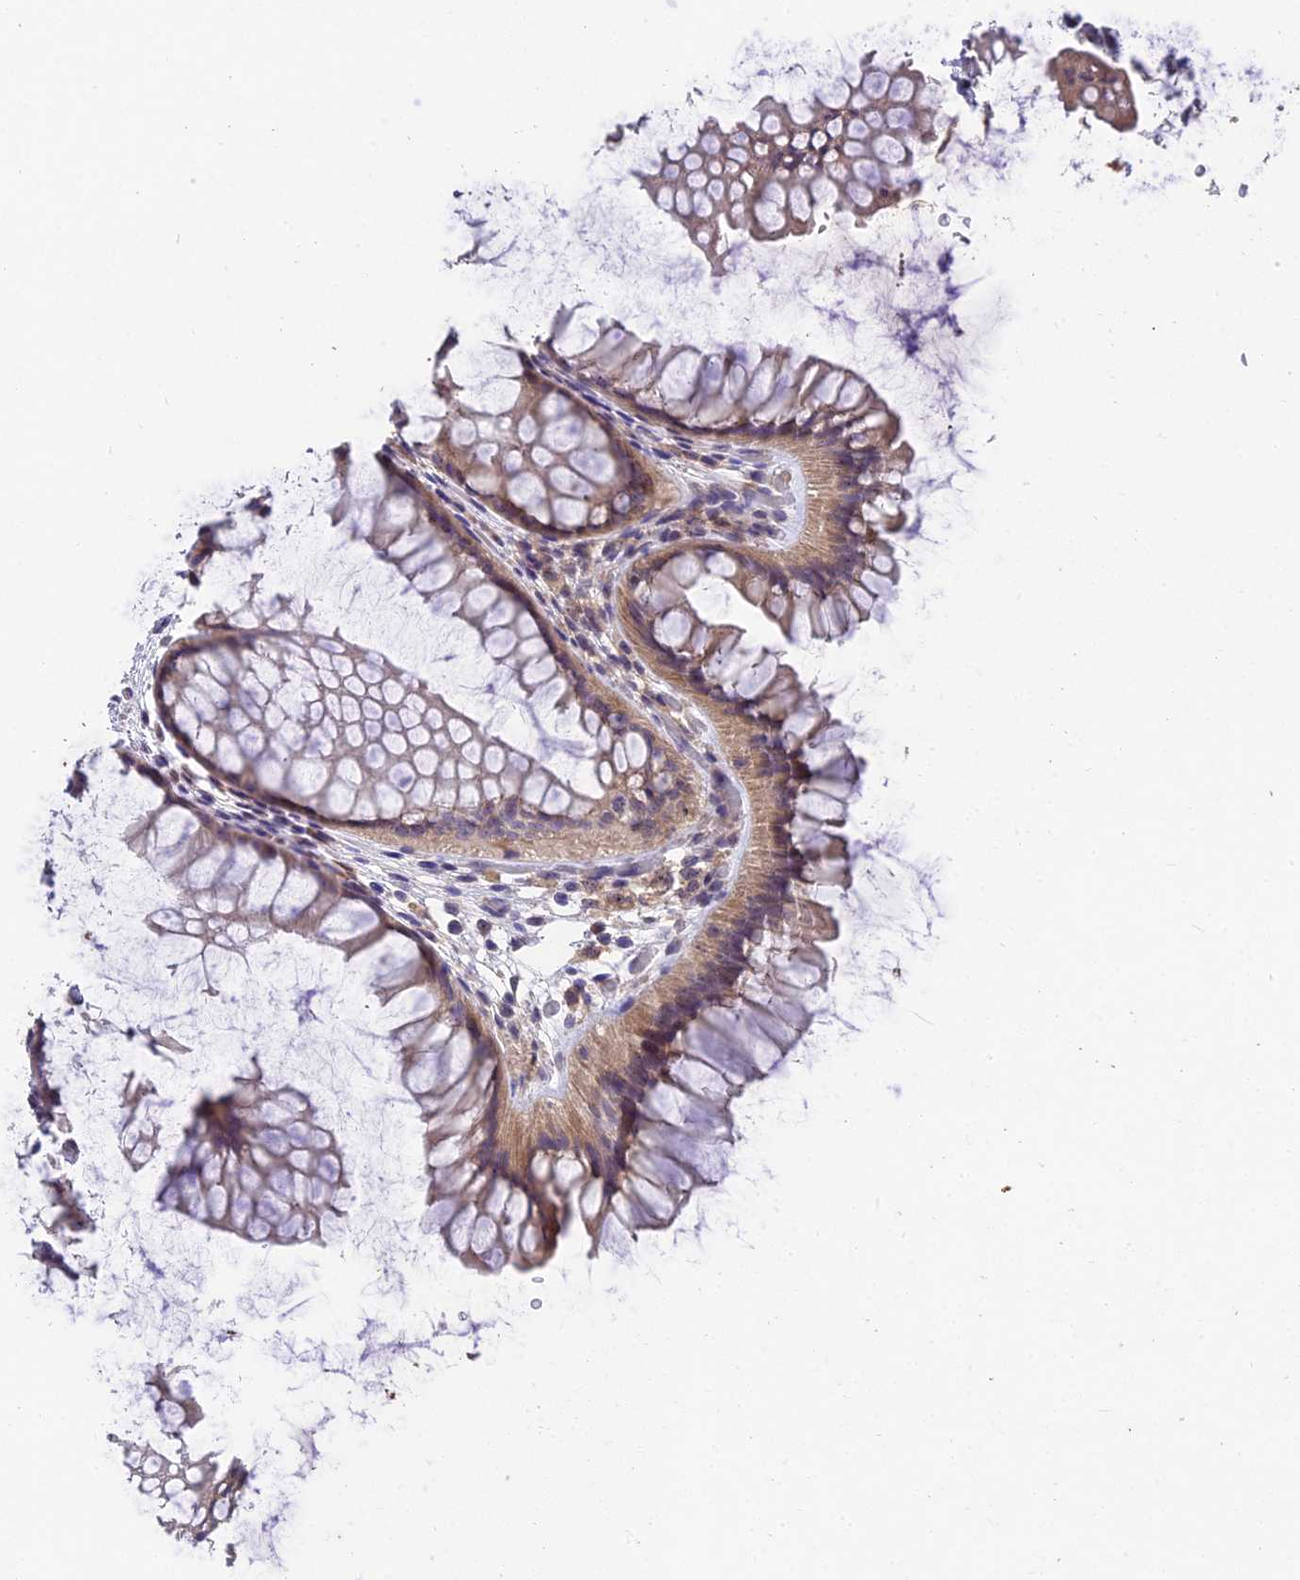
{"staining": {"intensity": "negative", "quantity": "none", "location": "none"}, "tissue": "colon", "cell_type": "Endothelial cells", "image_type": "normal", "snomed": [{"axis": "morphology", "description": "Normal tissue, NOS"}, {"axis": "topography", "description": "Colon"}], "caption": "This photomicrograph is of normal colon stained with immunohistochemistry to label a protein in brown with the nuclei are counter-stained blue. There is no expression in endothelial cells.", "gene": "ZNF333", "patient": {"sex": "female", "age": 82}}